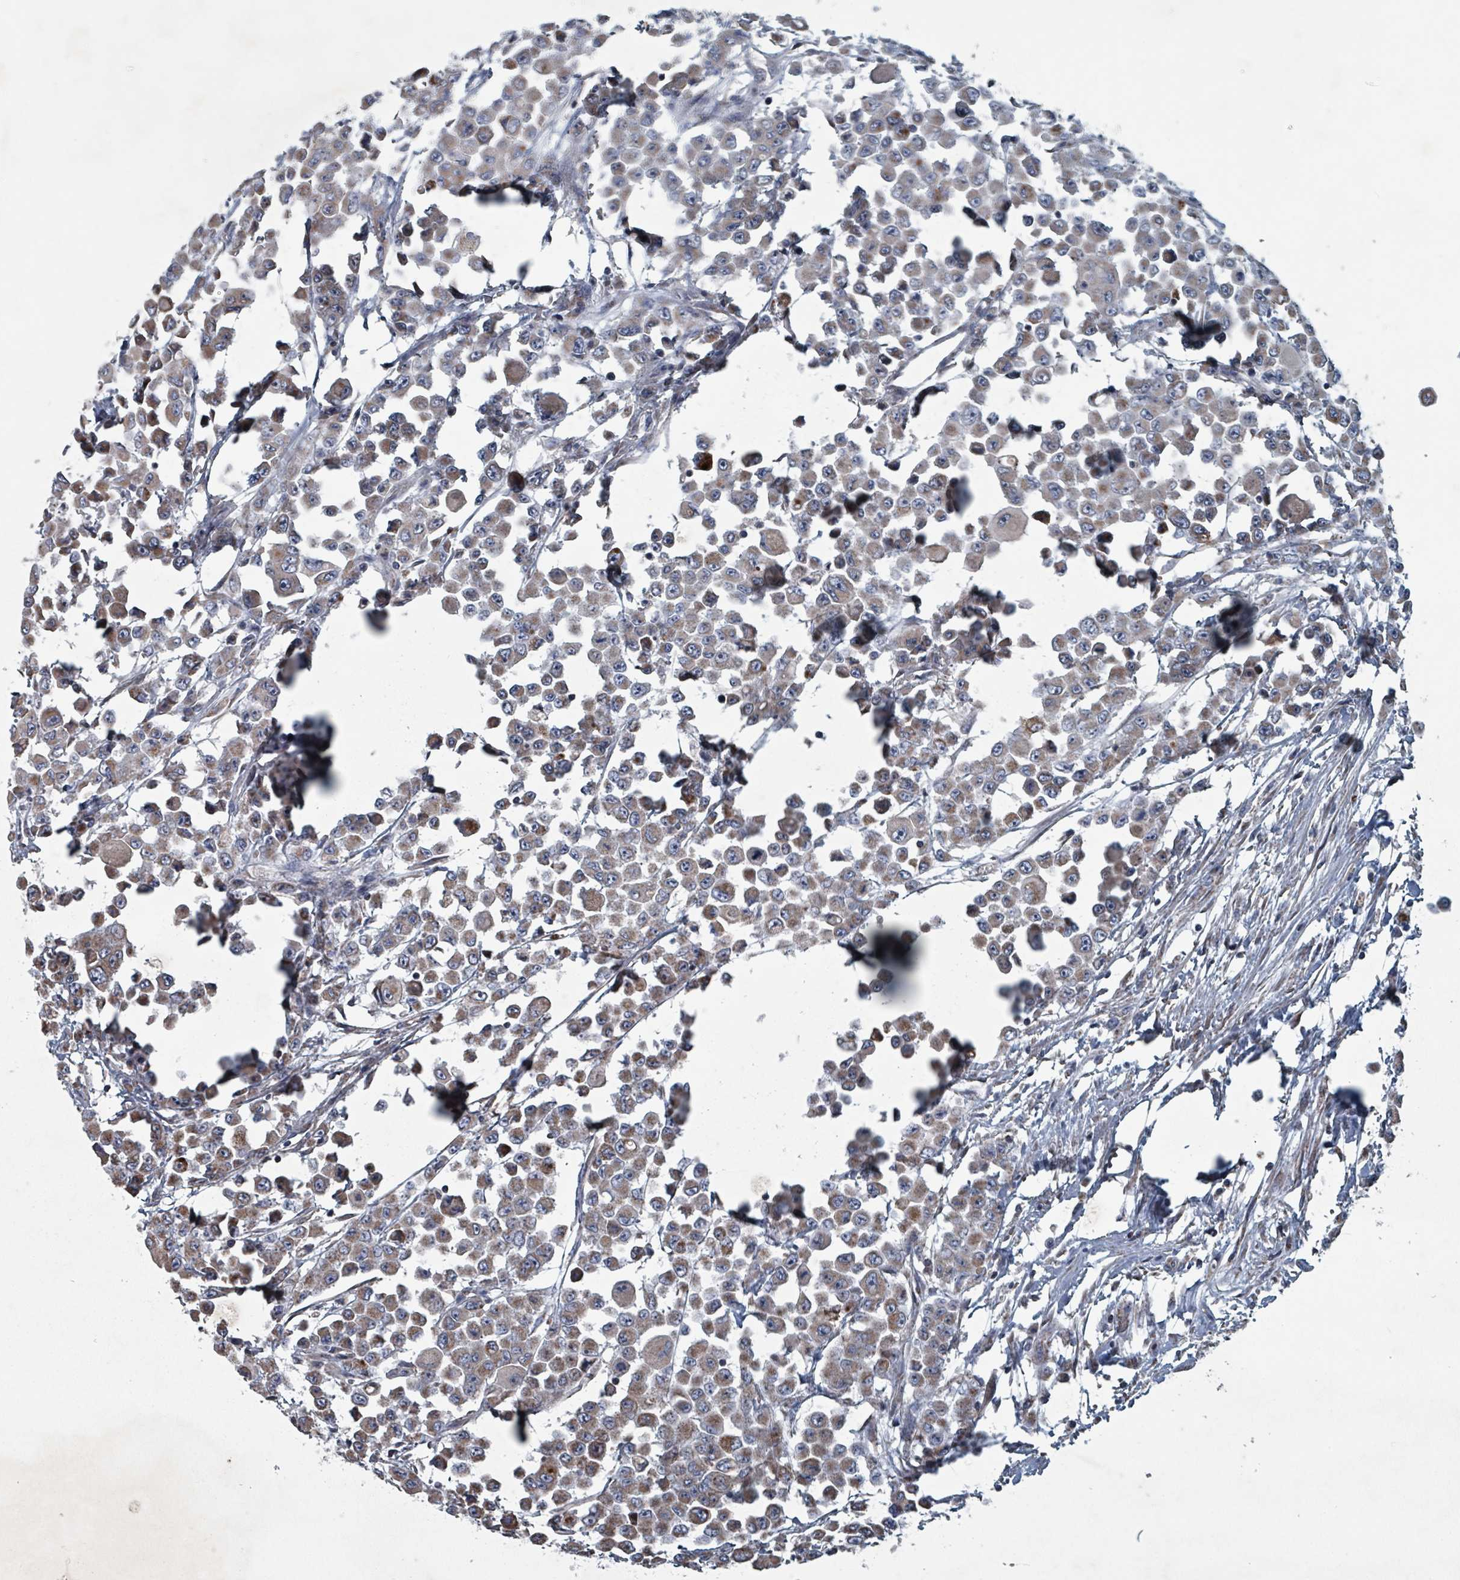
{"staining": {"intensity": "weak", "quantity": ">75%", "location": "cytoplasmic/membranous"}, "tissue": "colorectal cancer", "cell_type": "Tumor cells", "image_type": "cancer", "snomed": [{"axis": "morphology", "description": "Adenocarcinoma, NOS"}, {"axis": "topography", "description": "Colon"}], "caption": "This histopathology image shows colorectal cancer (adenocarcinoma) stained with IHC to label a protein in brown. The cytoplasmic/membranous of tumor cells show weak positivity for the protein. Nuclei are counter-stained blue.", "gene": "ABHD18", "patient": {"sex": "male", "age": 51}}